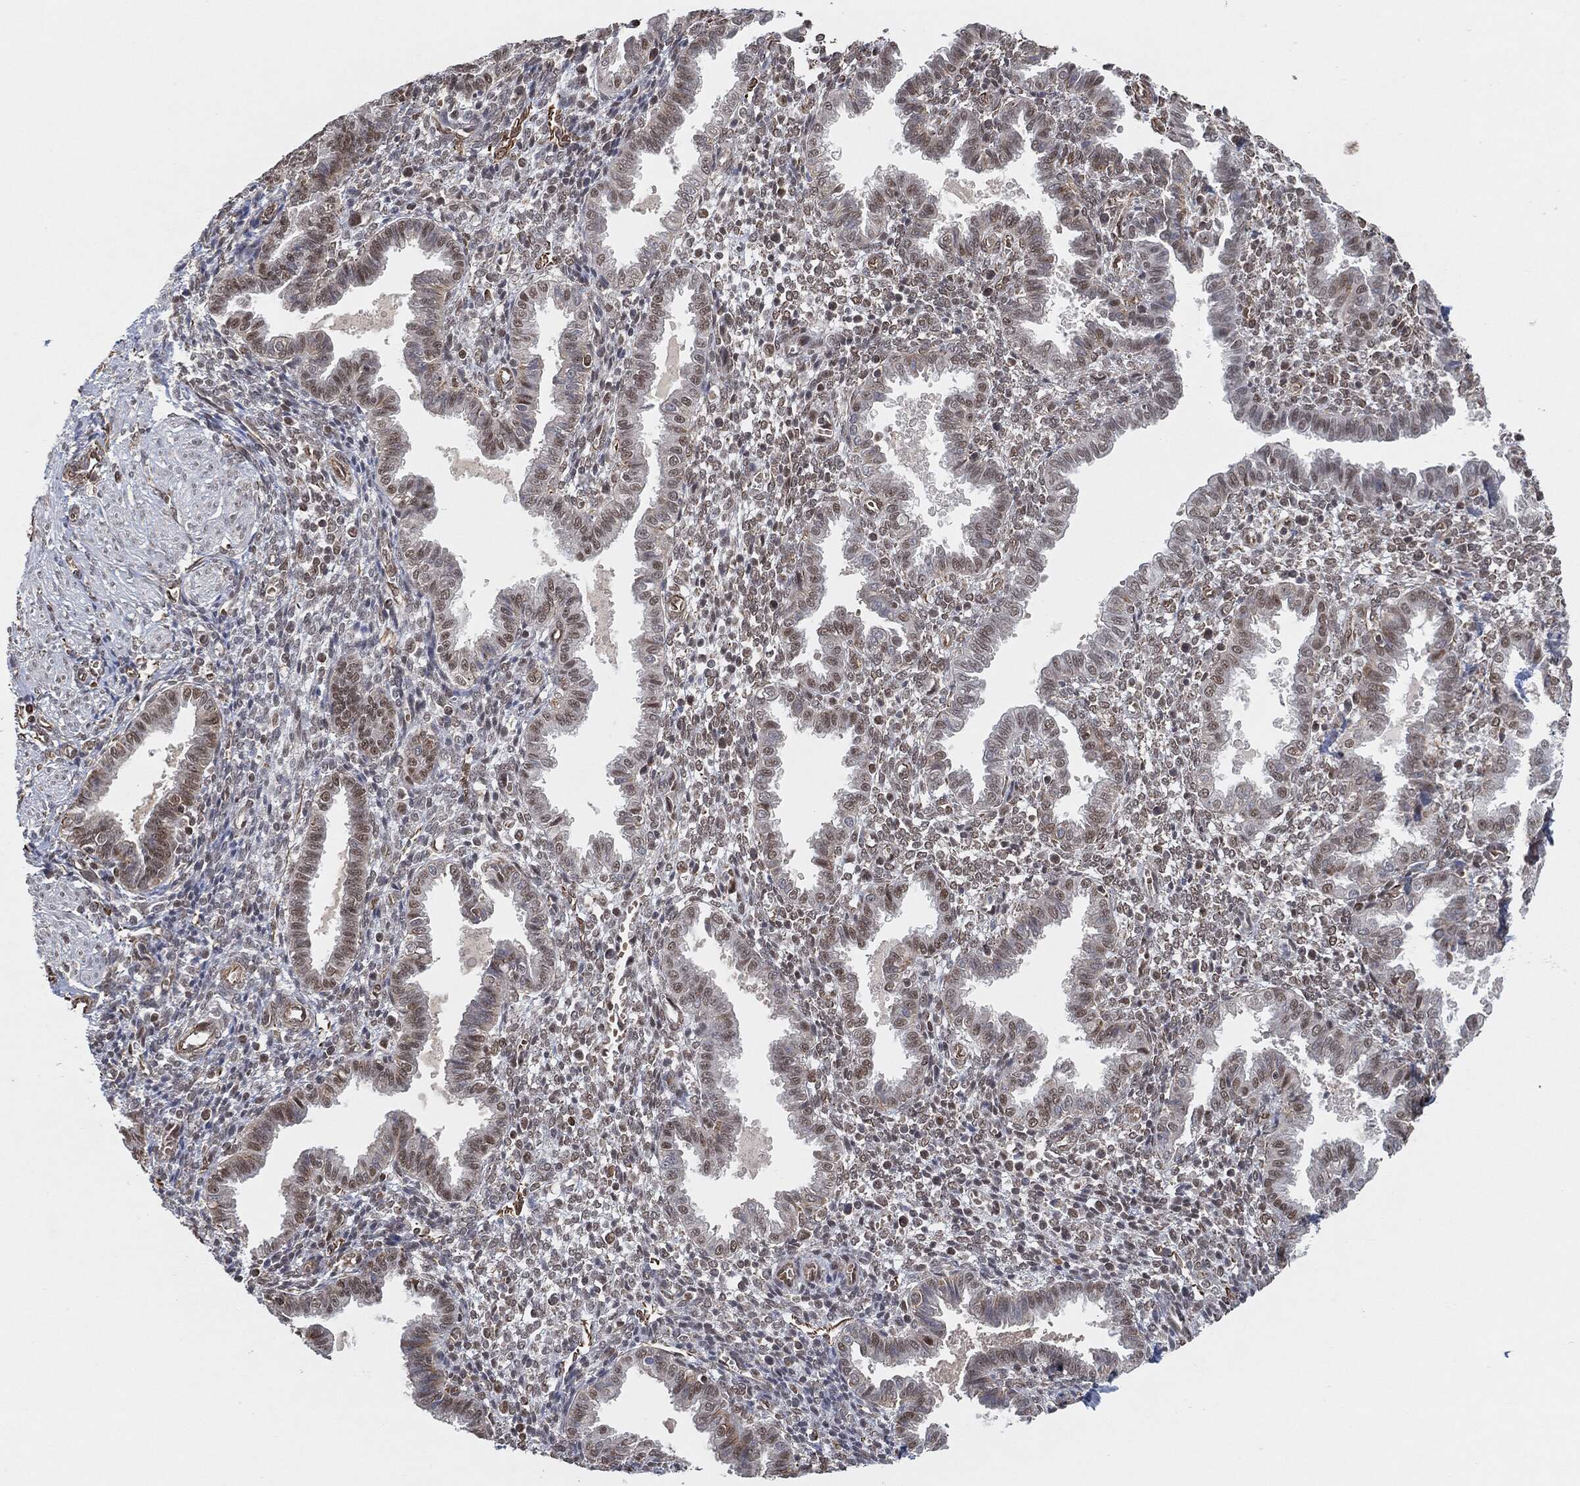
{"staining": {"intensity": "negative", "quantity": "none", "location": "none"}, "tissue": "endometrium", "cell_type": "Cells in endometrial stroma", "image_type": "normal", "snomed": [{"axis": "morphology", "description": "Normal tissue, NOS"}, {"axis": "topography", "description": "Endometrium"}], "caption": "Histopathology image shows no significant protein positivity in cells in endometrial stroma of normal endometrium.", "gene": "TP53RK", "patient": {"sex": "female", "age": 37}}